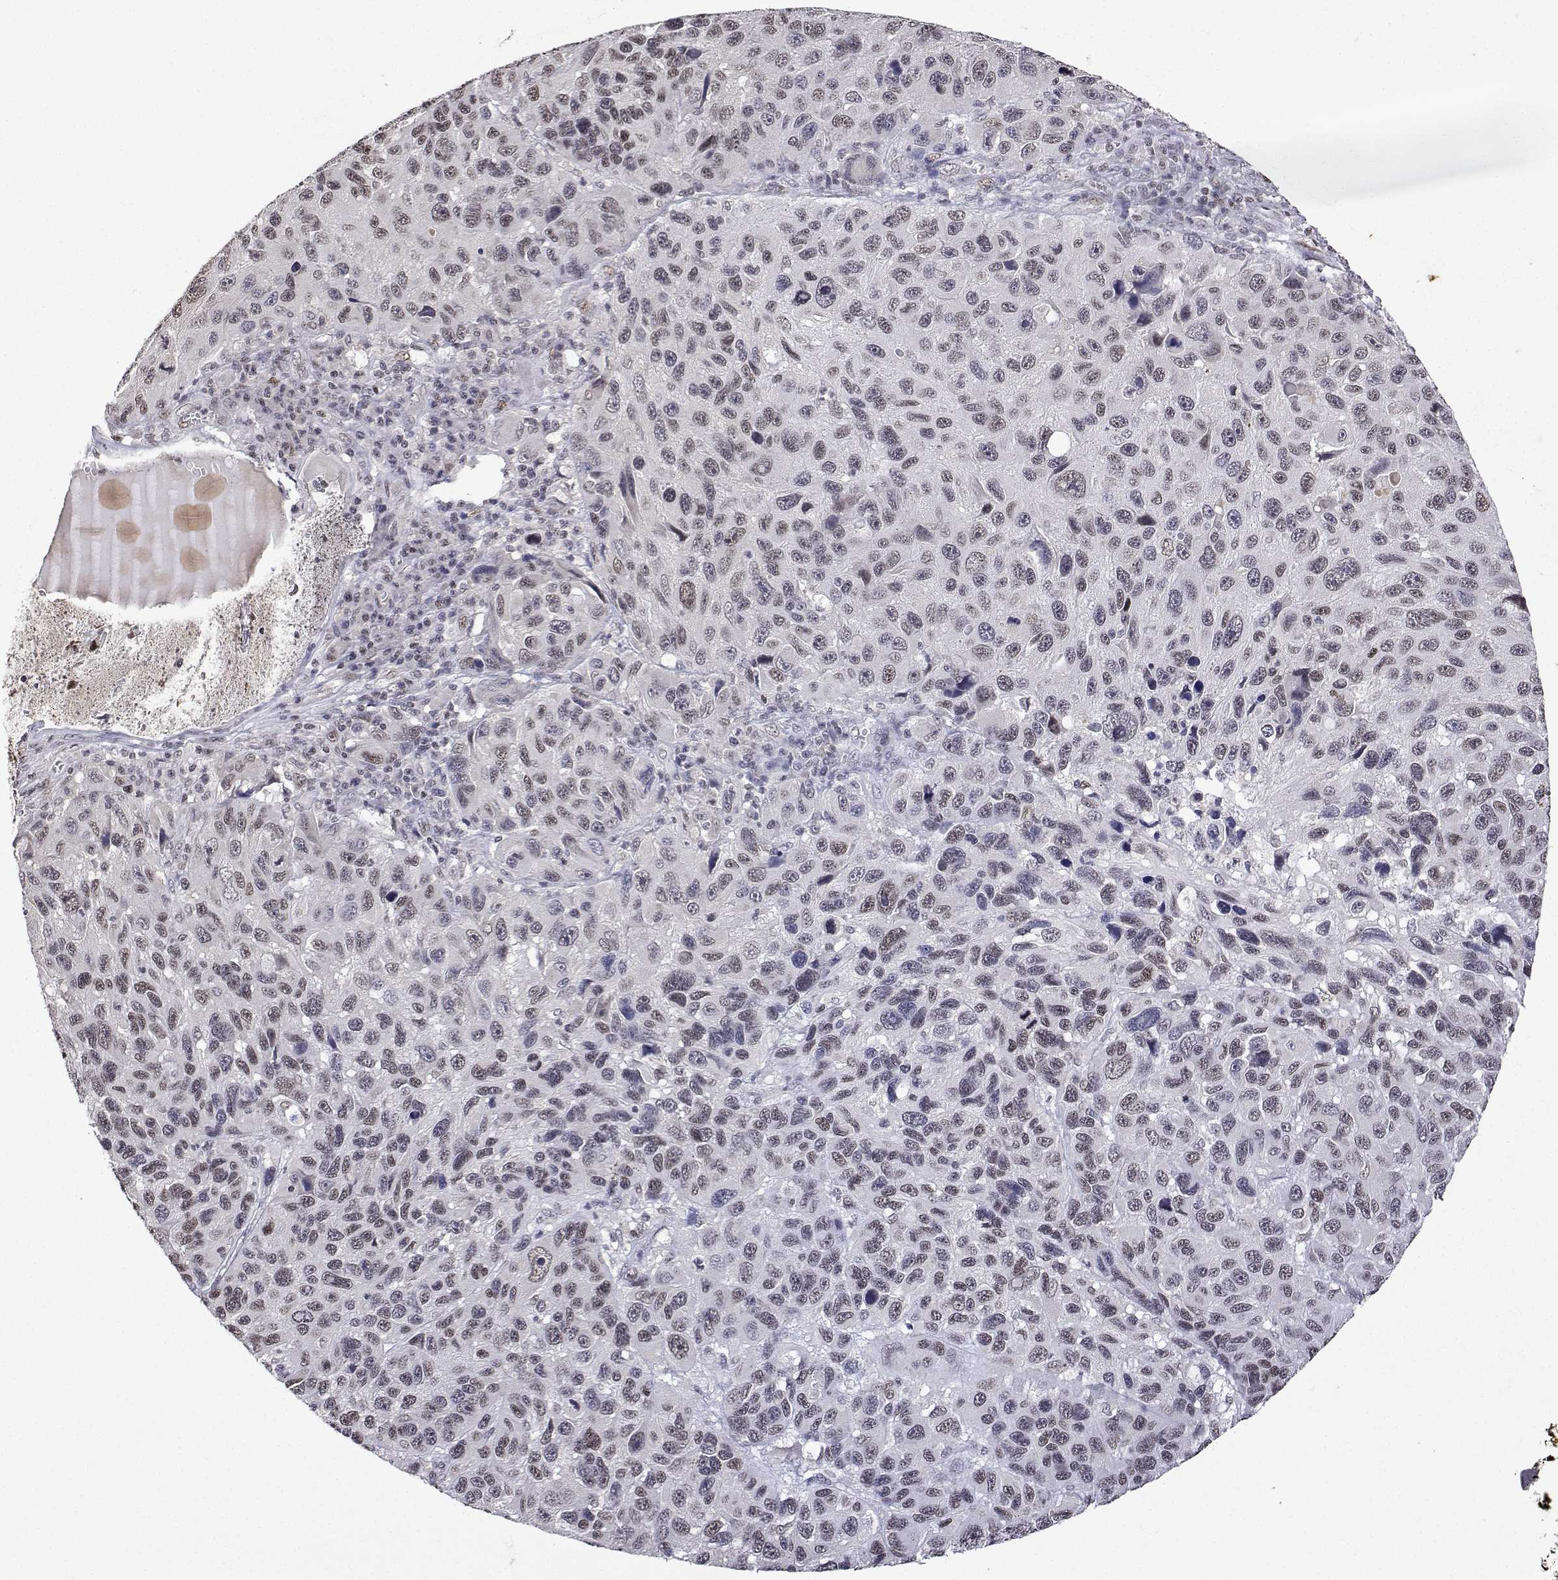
{"staining": {"intensity": "weak", "quantity": "25%-75%", "location": "nuclear"}, "tissue": "melanoma", "cell_type": "Tumor cells", "image_type": "cancer", "snomed": [{"axis": "morphology", "description": "Malignant melanoma, NOS"}, {"axis": "topography", "description": "Skin"}], "caption": "This micrograph exhibits IHC staining of malignant melanoma, with low weak nuclear staining in about 25%-75% of tumor cells.", "gene": "XPC", "patient": {"sex": "male", "age": 53}}